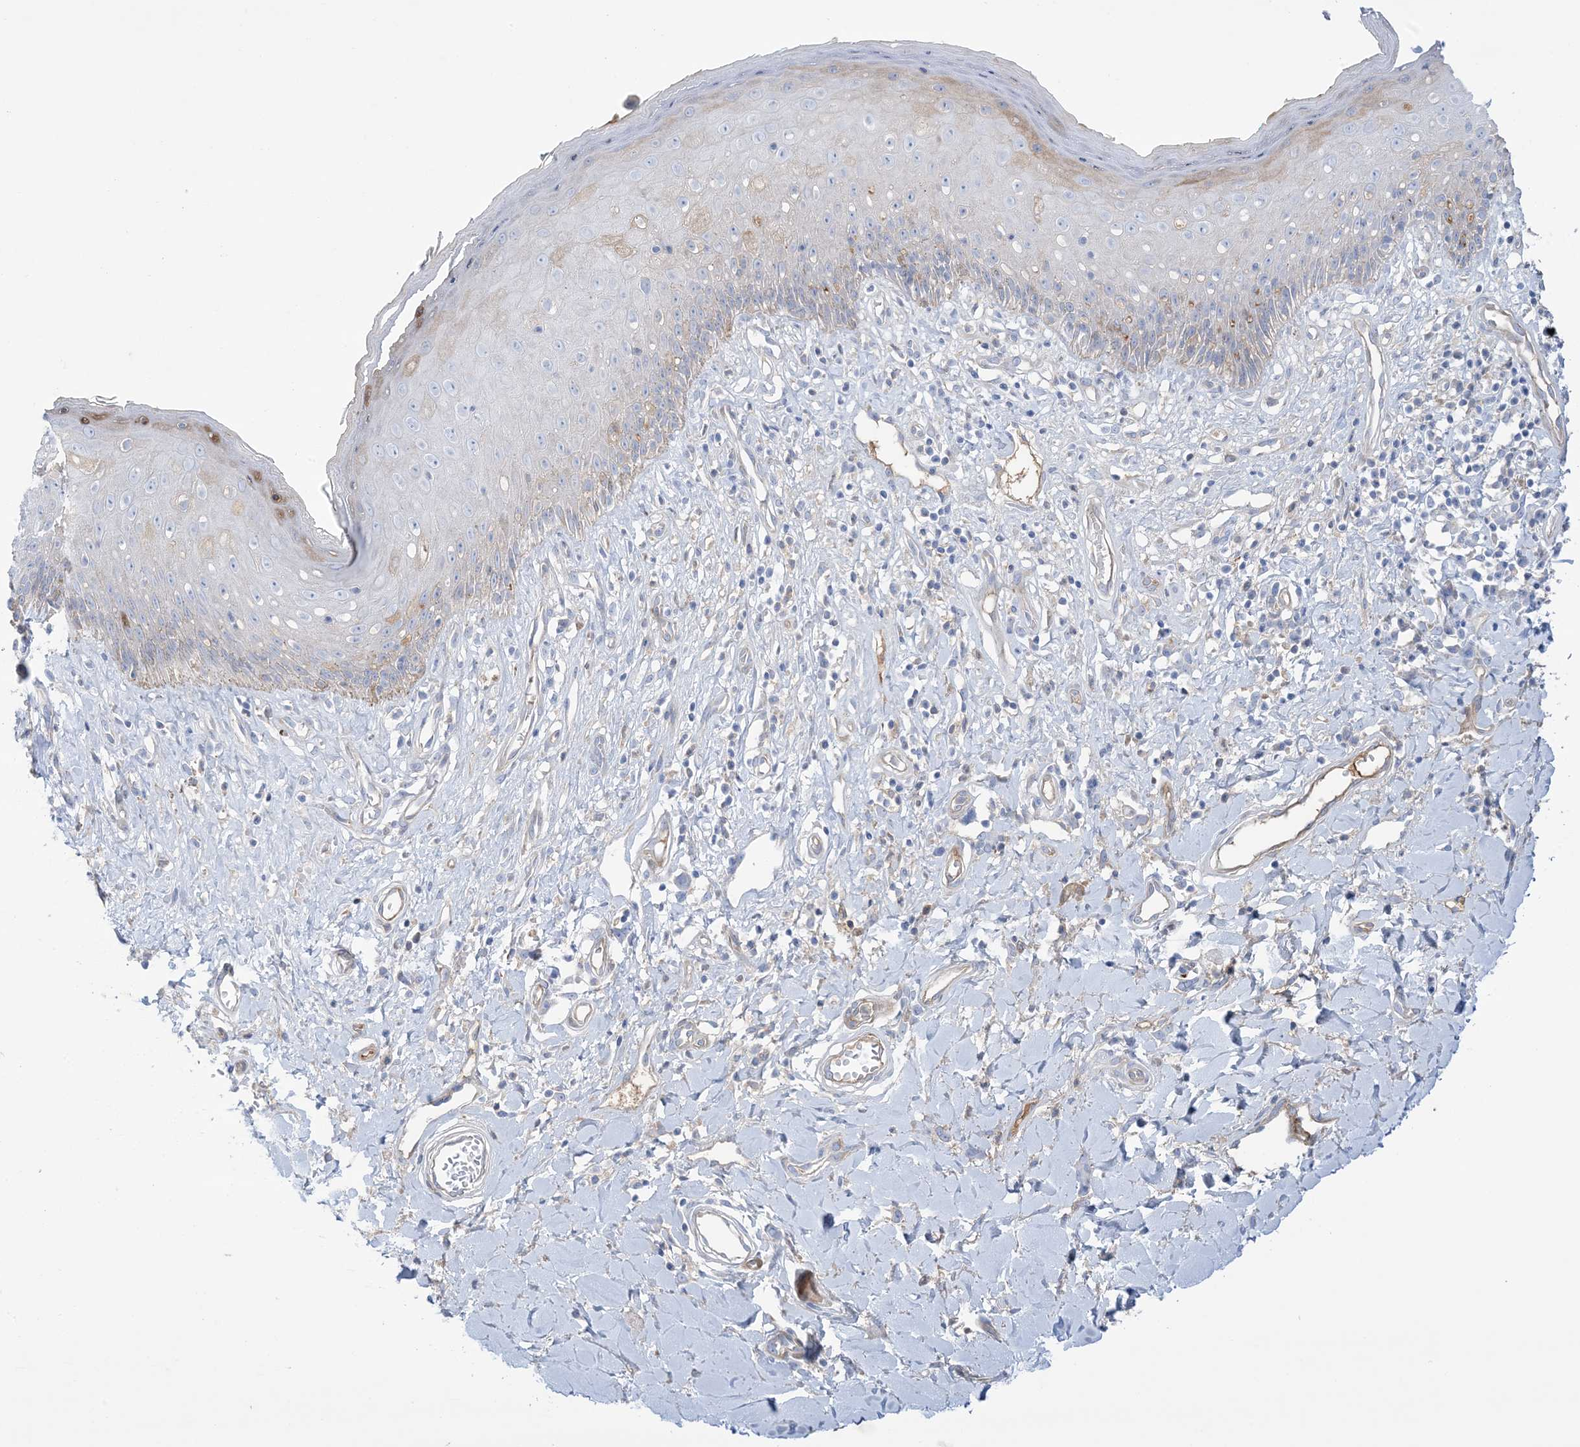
{"staining": {"intensity": "weak", "quantity": "<25%", "location": "cytoplasmic/membranous"}, "tissue": "skin", "cell_type": "Epidermal cells", "image_type": "normal", "snomed": [{"axis": "morphology", "description": "Normal tissue, NOS"}, {"axis": "morphology", "description": "Squamous cell carcinoma, NOS"}, {"axis": "topography", "description": "Vulva"}], "caption": "Protein analysis of normal skin shows no significant expression in epidermal cells.", "gene": "ATP11C", "patient": {"sex": "female", "age": 85}}